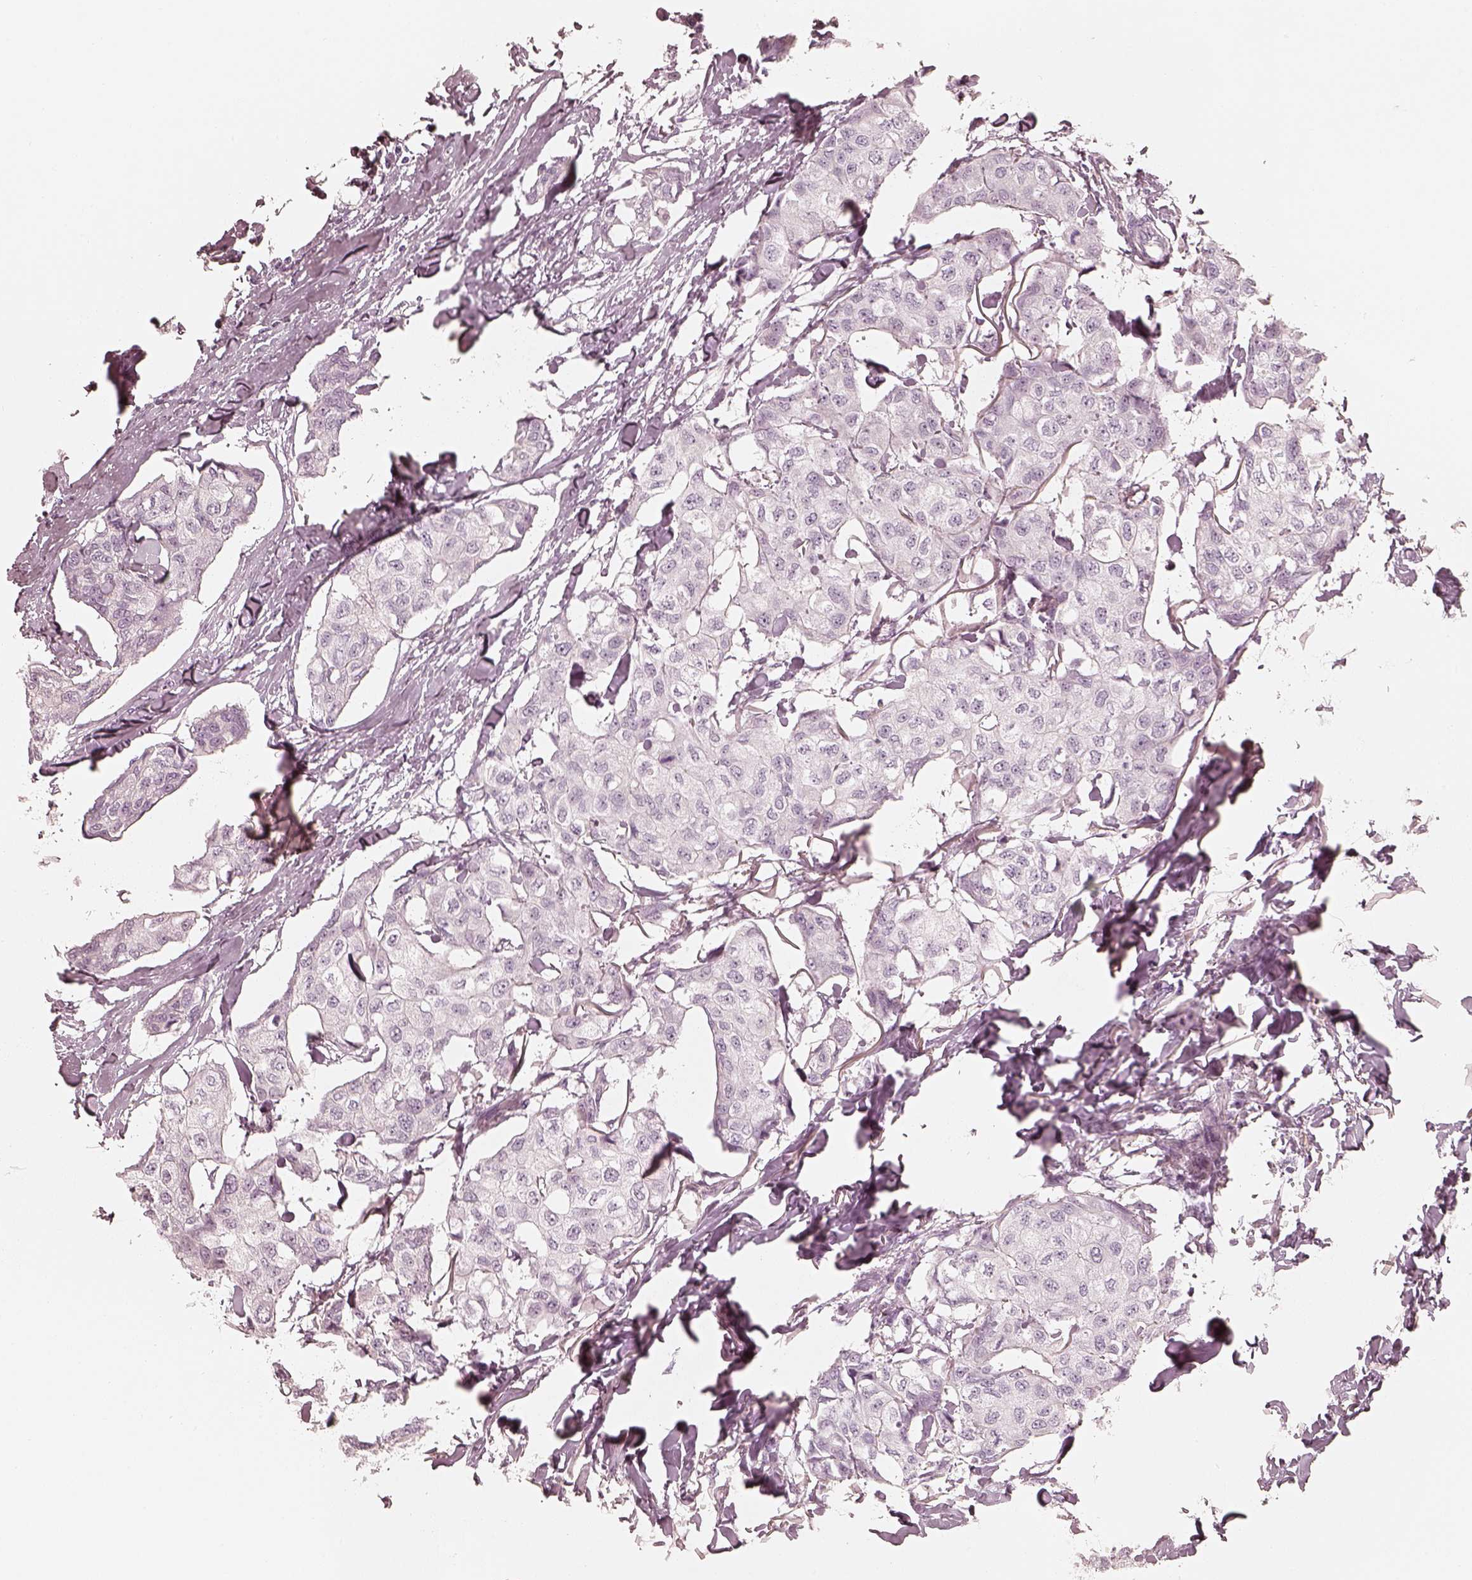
{"staining": {"intensity": "negative", "quantity": "none", "location": "none"}, "tissue": "breast cancer", "cell_type": "Tumor cells", "image_type": "cancer", "snomed": [{"axis": "morphology", "description": "Duct carcinoma"}, {"axis": "topography", "description": "Breast"}], "caption": "Tumor cells show no significant protein expression in breast infiltrating ductal carcinoma. The staining was performed using DAB (3,3'-diaminobenzidine) to visualize the protein expression in brown, while the nuclei were stained in blue with hematoxylin (Magnification: 20x).", "gene": "KRT82", "patient": {"sex": "female", "age": 80}}